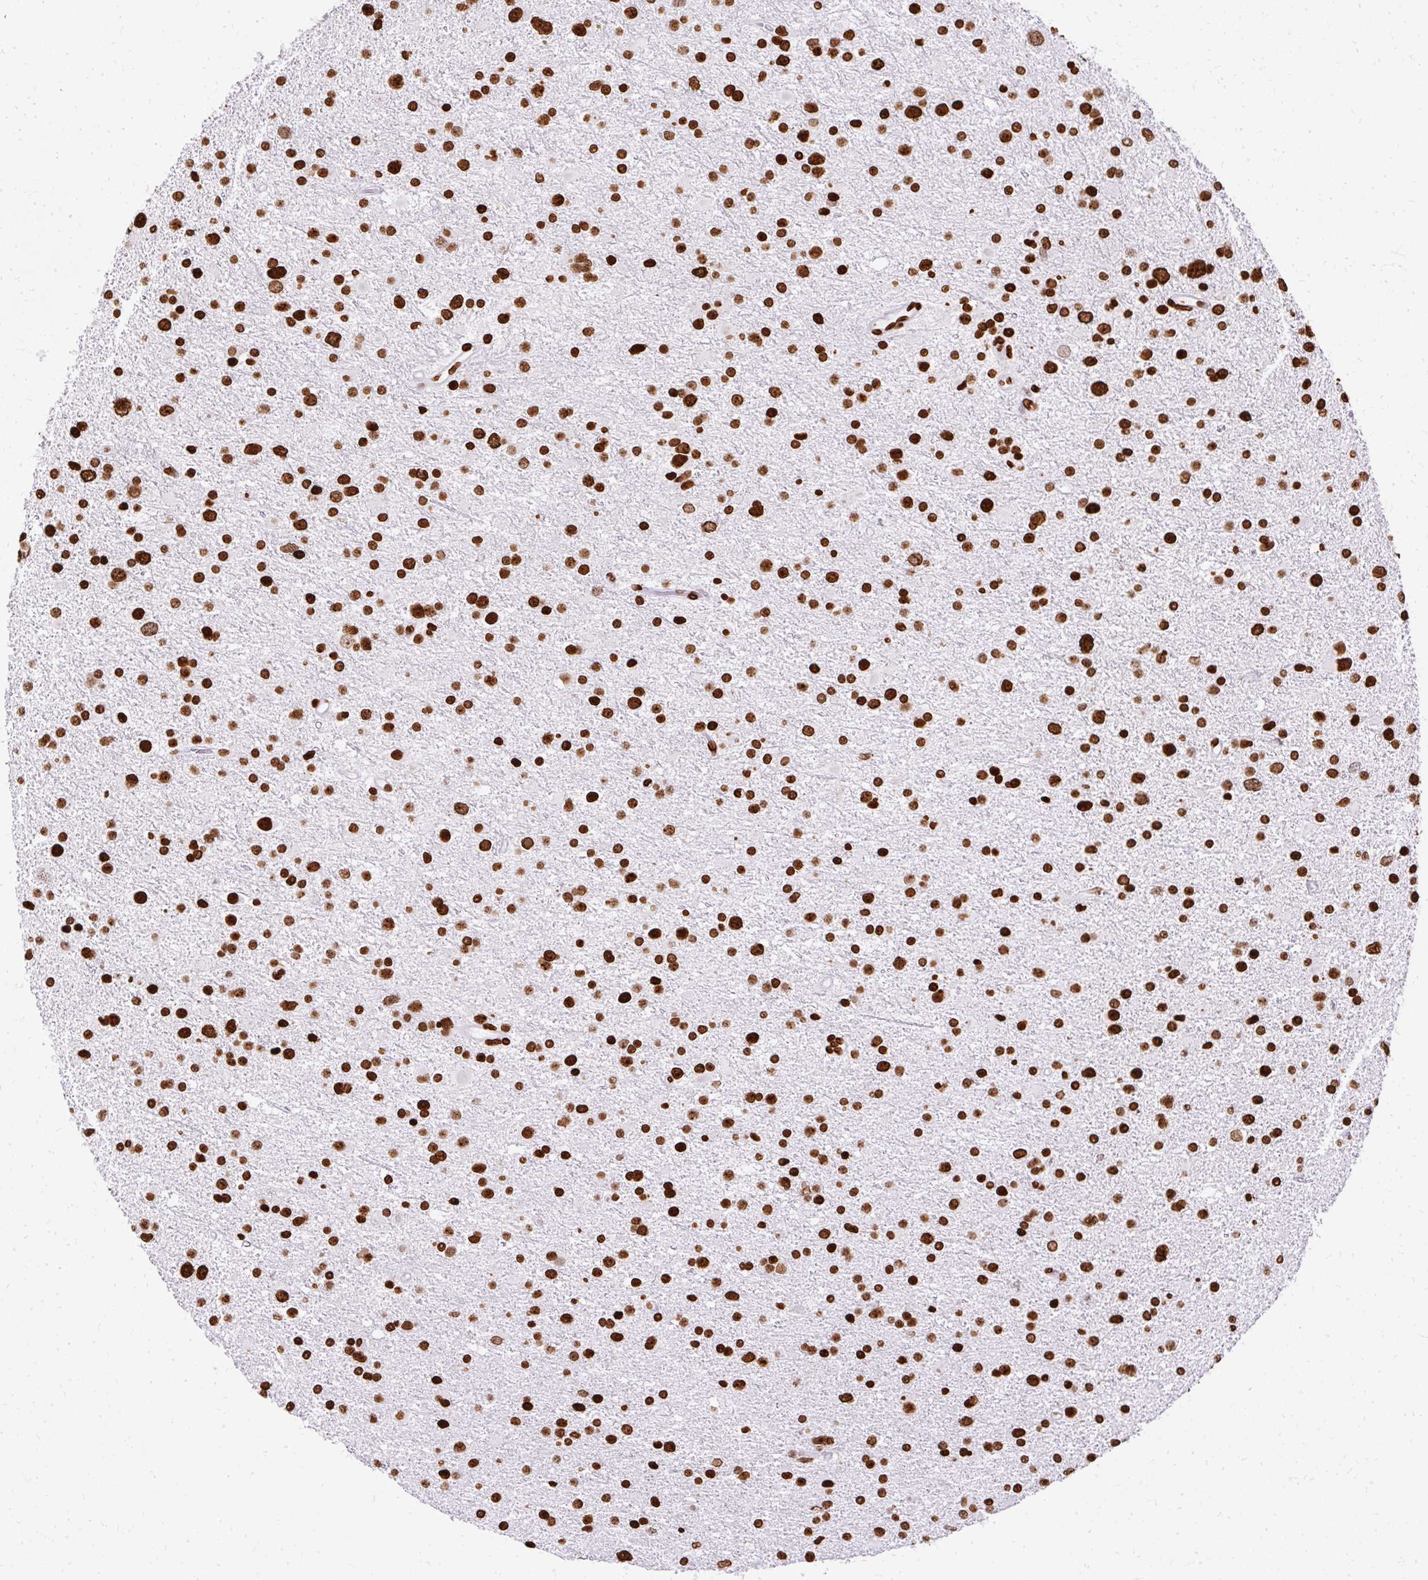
{"staining": {"intensity": "strong", "quantity": ">75%", "location": "nuclear"}, "tissue": "glioma", "cell_type": "Tumor cells", "image_type": "cancer", "snomed": [{"axis": "morphology", "description": "Glioma, malignant, Low grade"}, {"axis": "topography", "description": "Brain"}], "caption": "Tumor cells show strong nuclear staining in about >75% of cells in glioma. The staining is performed using DAB (3,3'-diaminobenzidine) brown chromogen to label protein expression. The nuclei are counter-stained blue using hematoxylin.", "gene": "TMEM184C", "patient": {"sex": "female", "age": 32}}